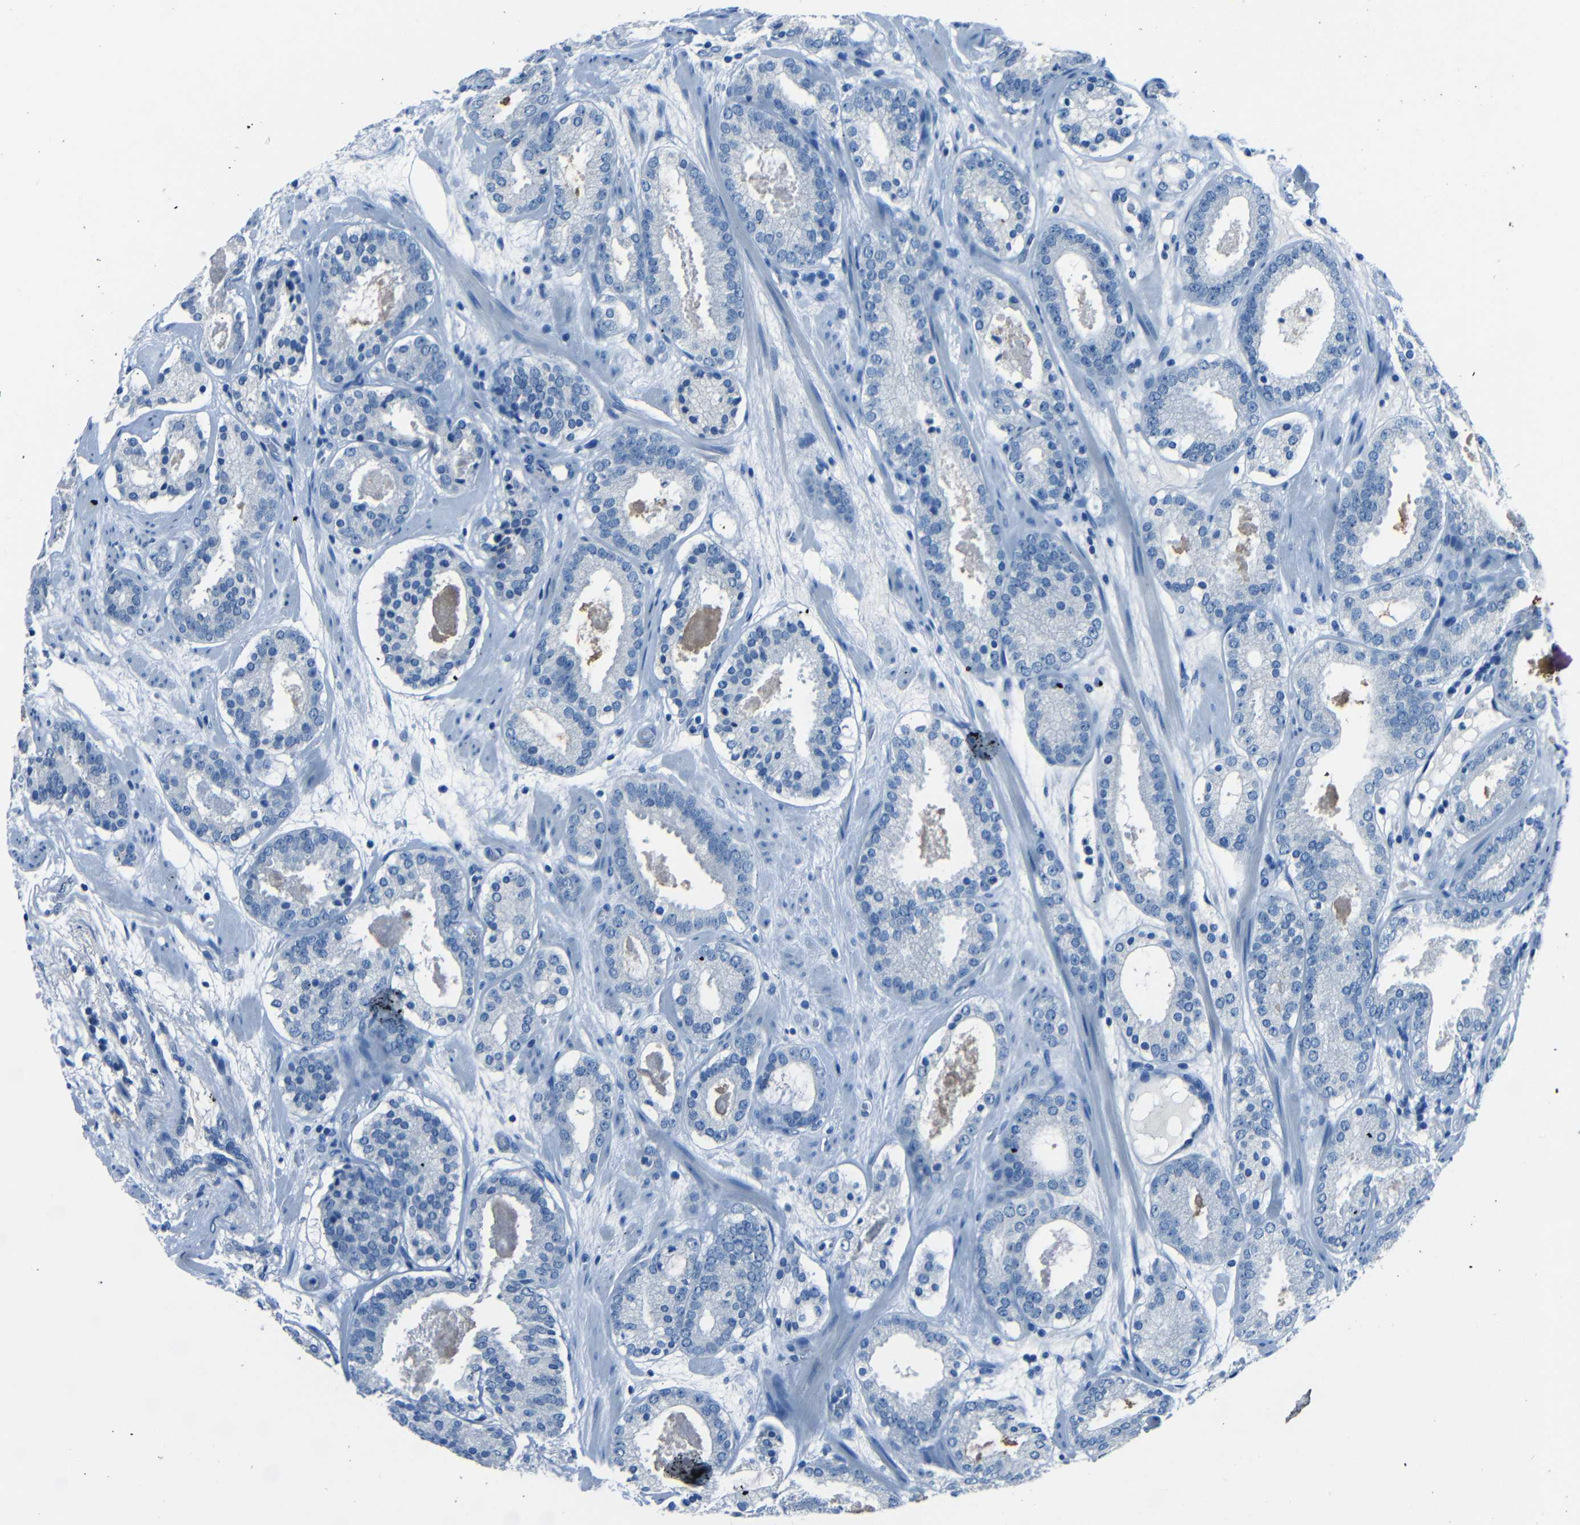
{"staining": {"intensity": "negative", "quantity": "none", "location": "none"}, "tissue": "prostate cancer", "cell_type": "Tumor cells", "image_type": "cancer", "snomed": [{"axis": "morphology", "description": "Adenocarcinoma, Low grade"}, {"axis": "topography", "description": "Prostate"}], "caption": "Human low-grade adenocarcinoma (prostate) stained for a protein using immunohistochemistry (IHC) displays no expression in tumor cells.", "gene": "FBN2", "patient": {"sex": "male", "age": 69}}